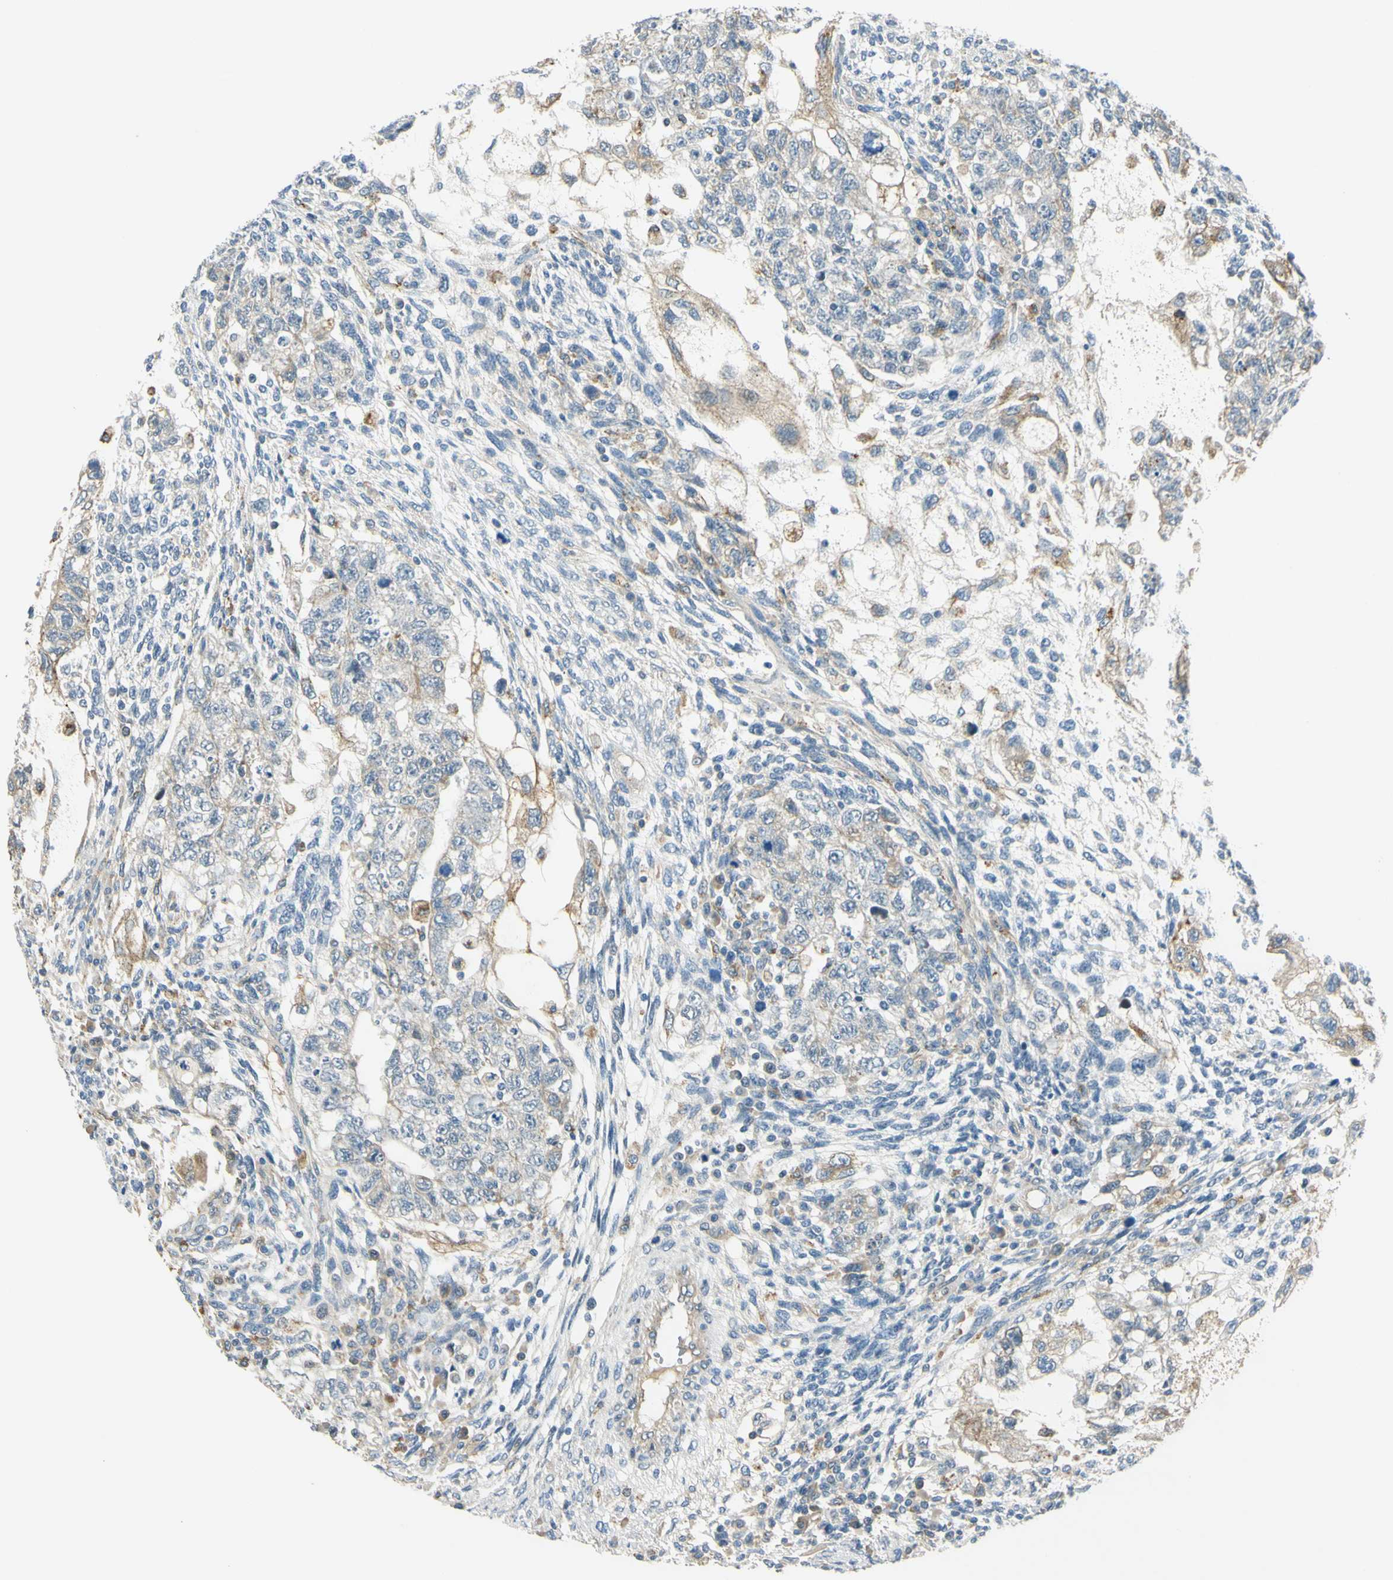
{"staining": {"intensity": "moderate", "quantity": "<25%", "location": "cytoplasmic/membranous"}, "tissue": "testis cancer", "cell_type": "Tumor cells", "image_type": "cancer", "snomed": [{"axis": "morphology", "description": "Normal tissue, NOS"}, {"axis": "morphology", "description": "Carcinoma, Embryonal, NOS"}, {"axis": "topography", "description": "Testis"}], "caption": "Testis embryonal carcinoma was stained to show a protein in brown. There is low levels of moderate cytoplasmic/membranous expression in approximately <25% of tumor cells.", "gene": "LAMA3", "patient": {"sex": "male", "age": 36}}